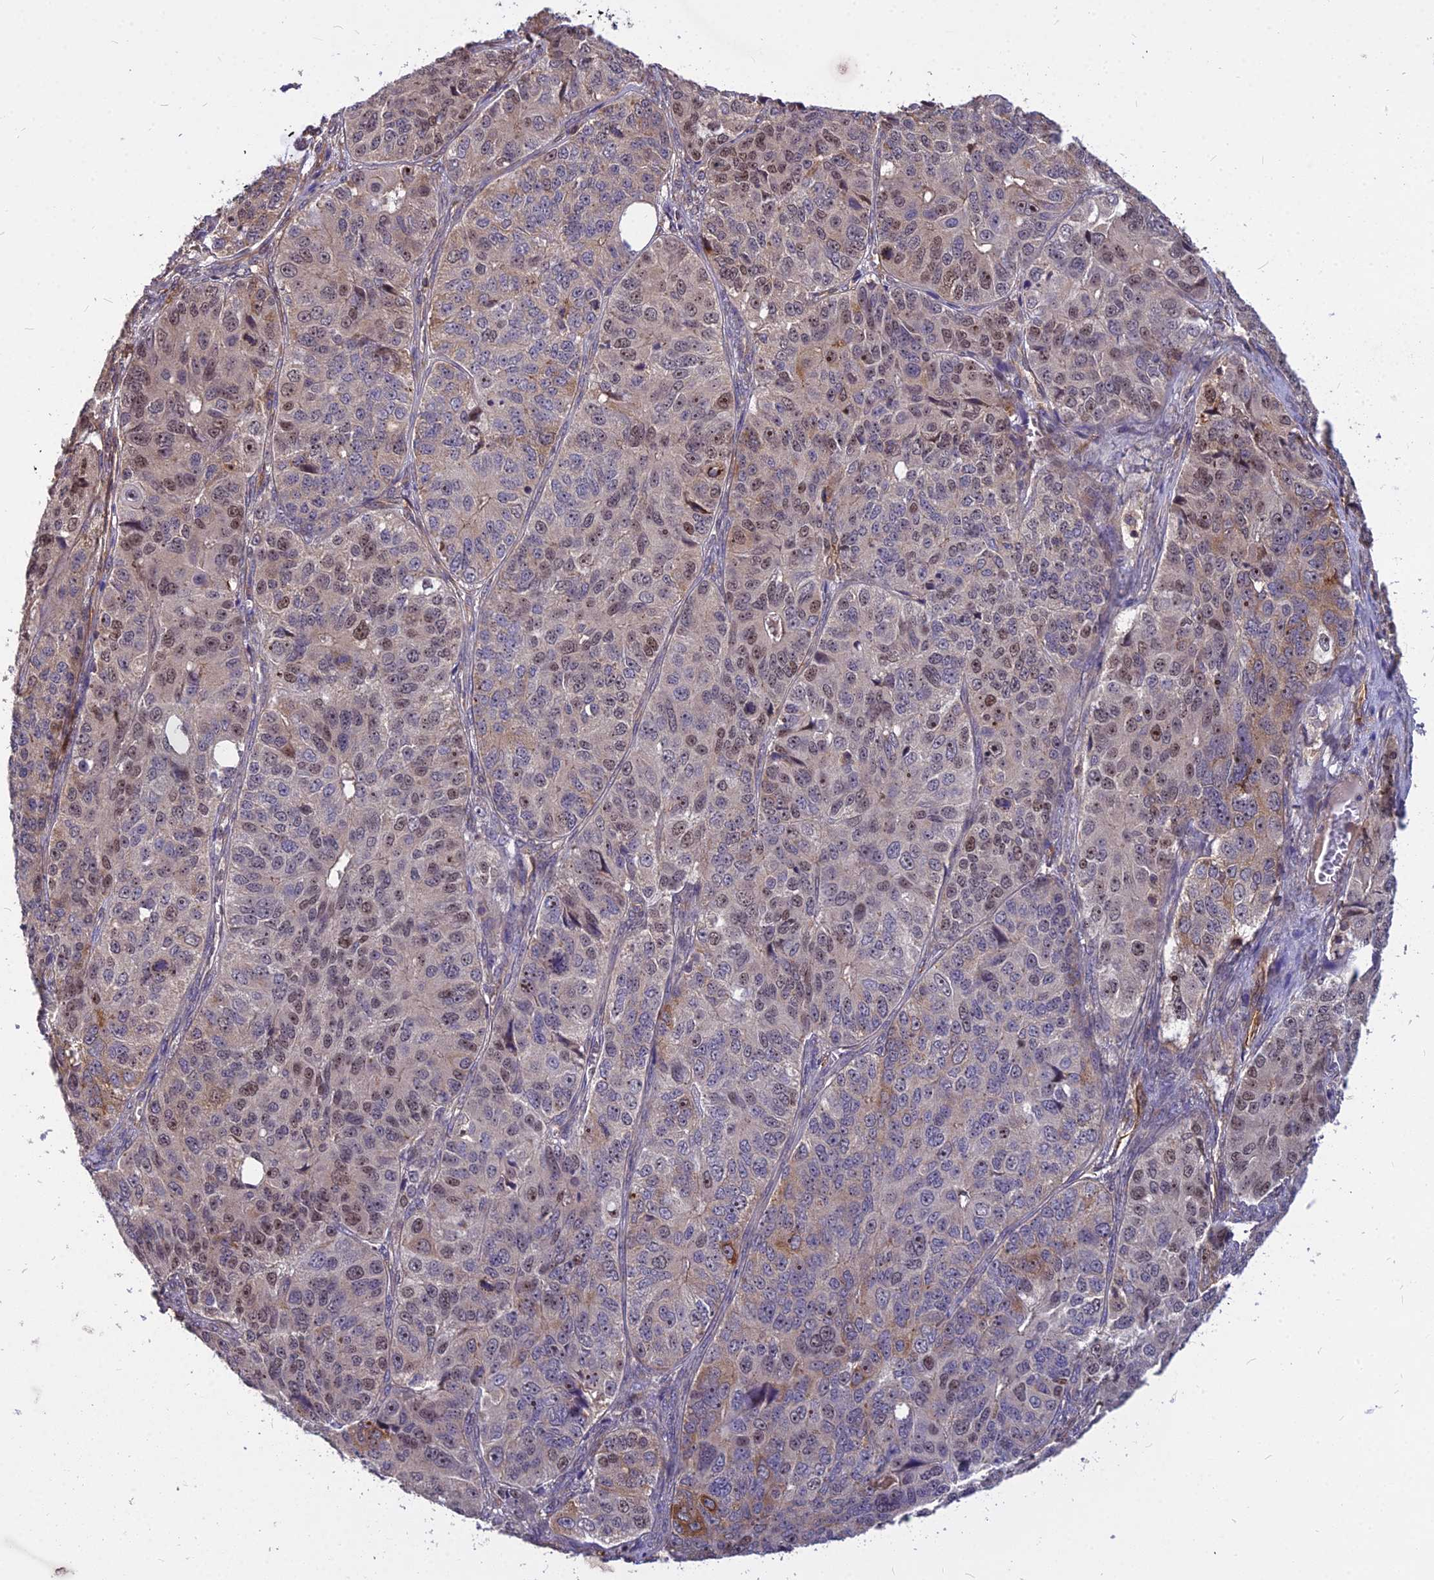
{"staining": {"intensity": "moderate", "quantity": "25%-75%", "location": "nuclear"}, "tissue": "ovarian cancer", "cell_type": "Tumor cells", "image_type": "cancer", "snomed": [{"axis": "morphology", "description": "Carcinoma, endometroid"}, {"axis": "topography", "description": "Ovary"}], "caption": "Human ovarian endometroid carcinoma stained with a protein marker shows moderate staining in tumor cells.", "gene": "TCEA3", "patient": {"sex": "female", "age": 51}}